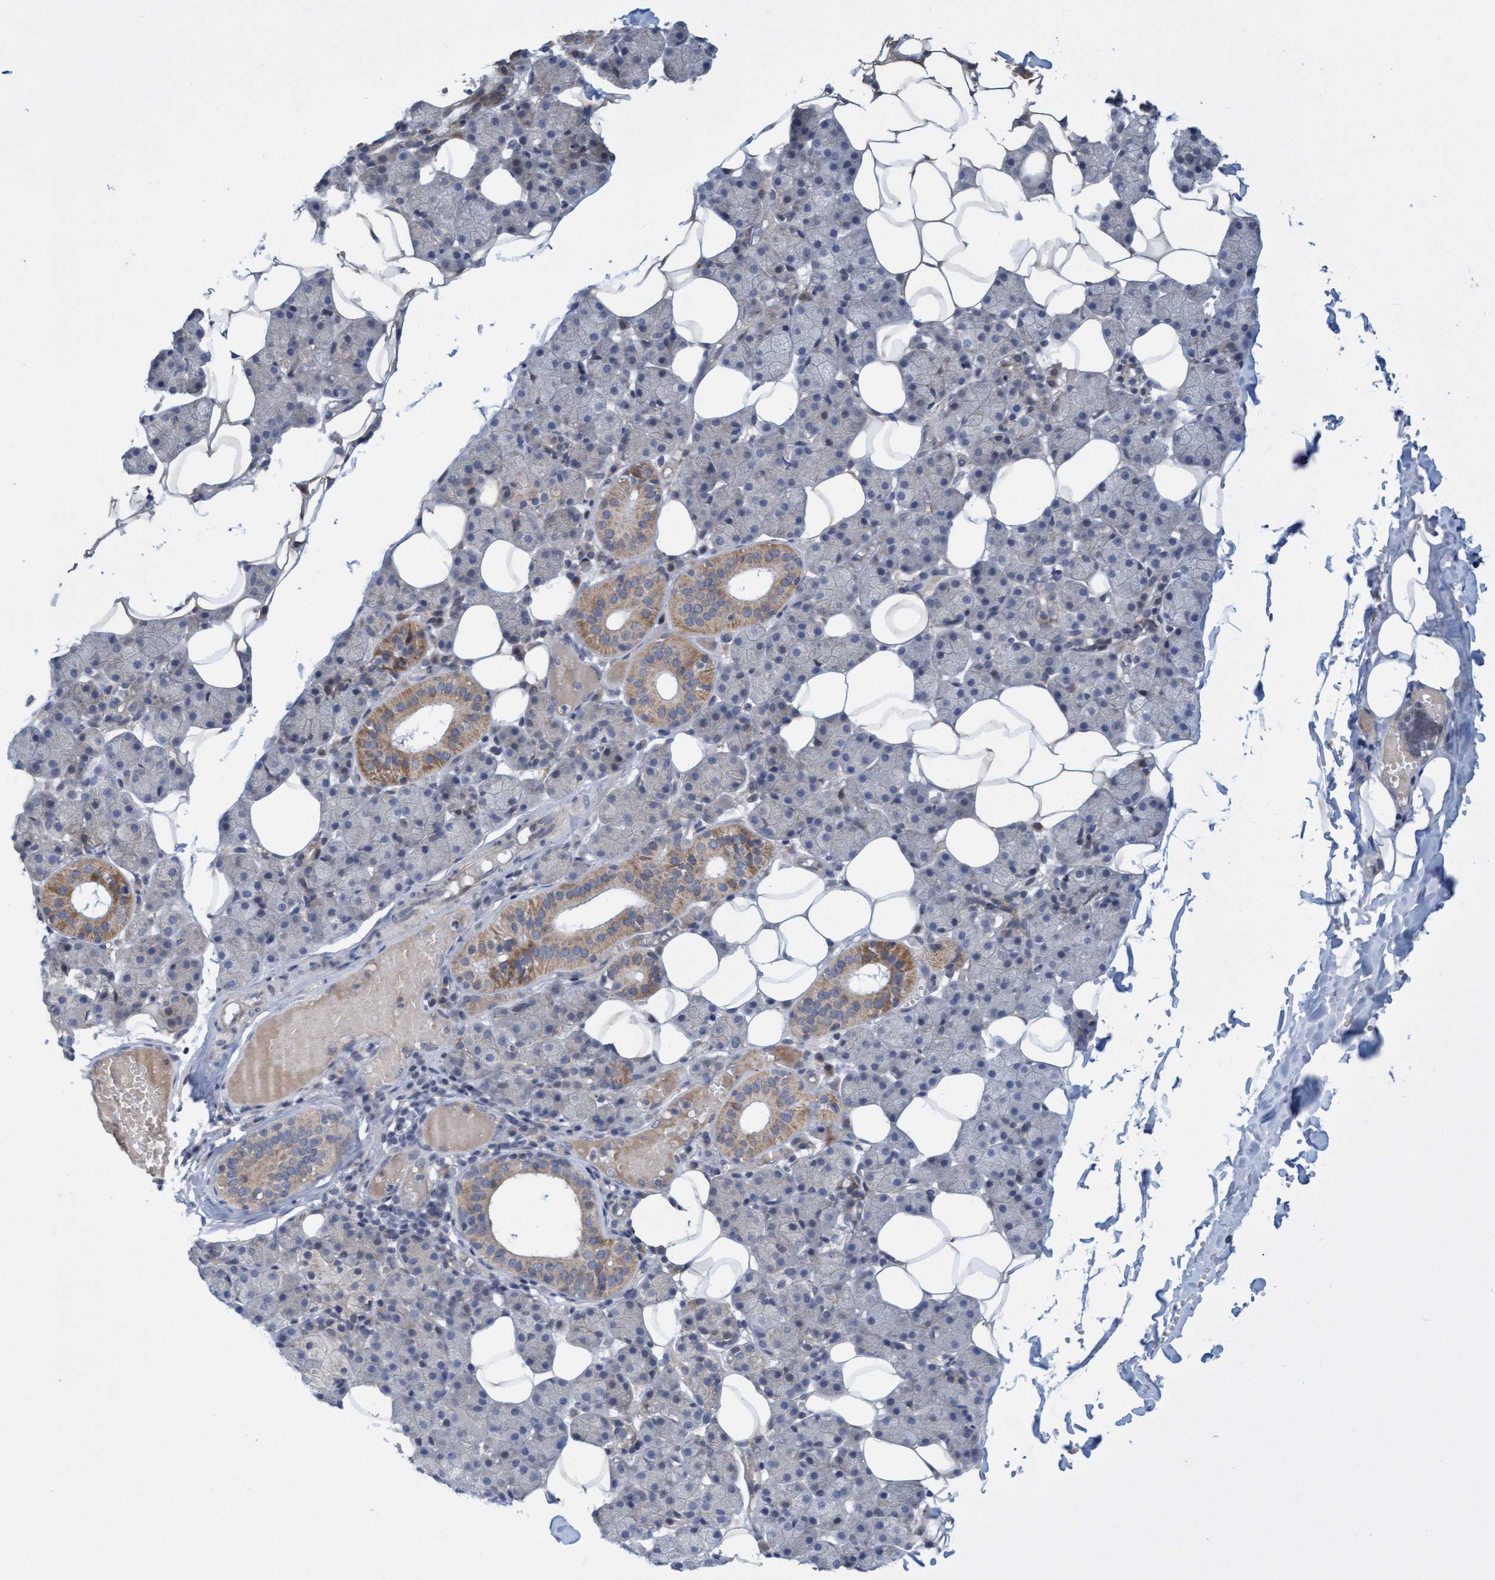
{"staining": {"intensity": "moderate", "quantity": "<25%", "location": "cytoplasmic/membranous"}, "tissue": "salivary gland", "cell_type": "Glandular cells", "image_type": "normal", "snomed": [{"axis": "morphology", "description": "Normal tissue, NOS"}, {"axis": "topography", "description": "Salivary gland"}], "caption": "Protein expression analysis of benign human salivary gland reveals moderate cytoplasmic/membranous staining in approximately <25% of glandular cells. (DAB = brown stain, brightfield microscopy at high magnification).", "gene": "DDHD2", "patient": {"sex": "female", "age": 33}}